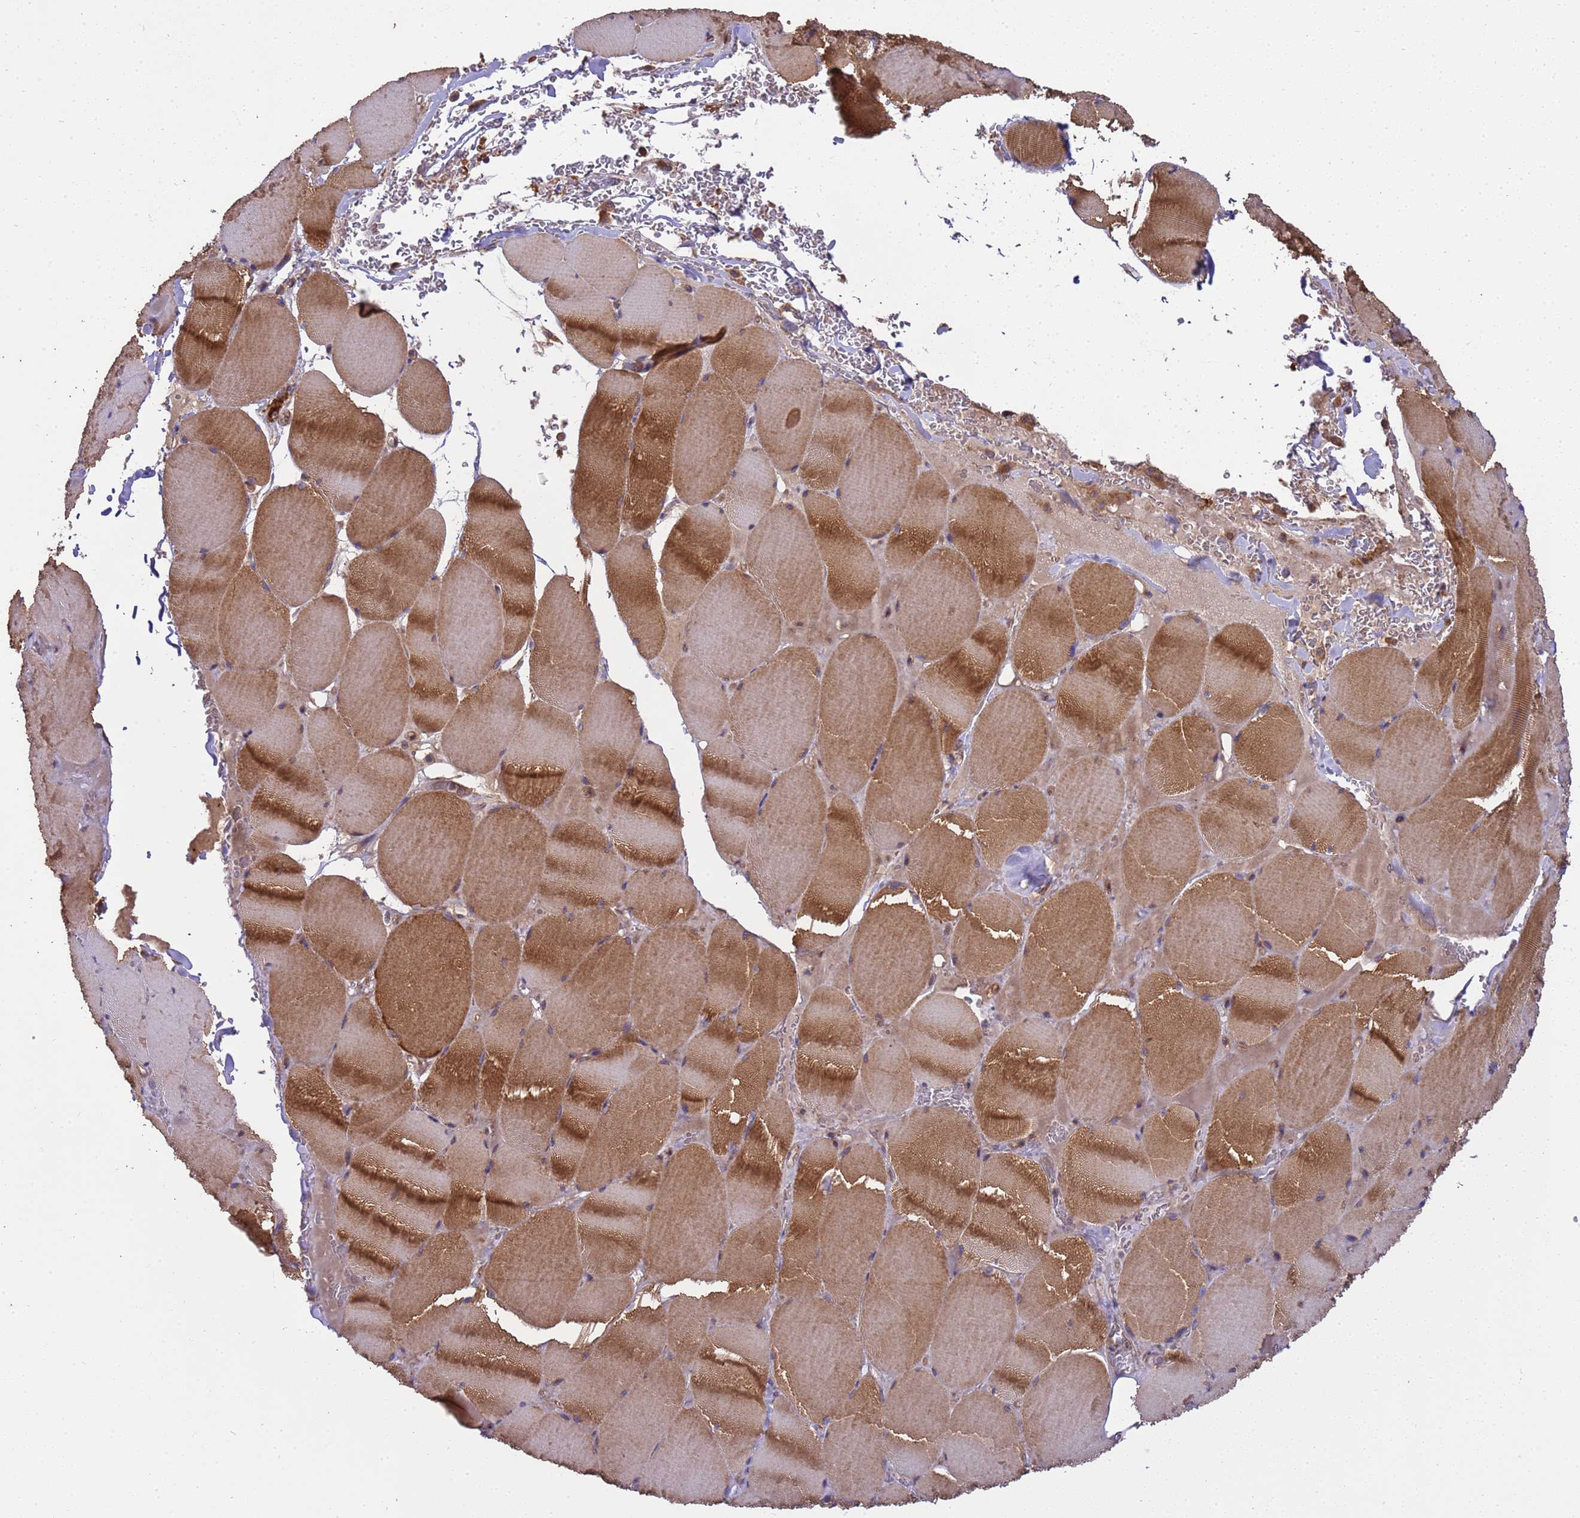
{"staining": {"intensity": "strong", "quantity": ">75%", "location": "cytoplasmic/membranous"}, "tissue": "skeletal muscle", "cell_type": "Myocytes", "image_type": "normal", "snomed": [{"axis": "morphology", "description": "Normal tissue, NOS"}, {"axis": "topography", "description": "Skeletal muscle"}, {"axis": "topography", "description": "Head-Neck"}], "caption": "IHC image of benign skeletal muscle stained for a protein (brown), which reveals high levels of strong cytoplasmic/membranous positivity in about >75% of myocytes.", "gene": "SMCO3", "patient": {"sex": "male", "age": 66}}